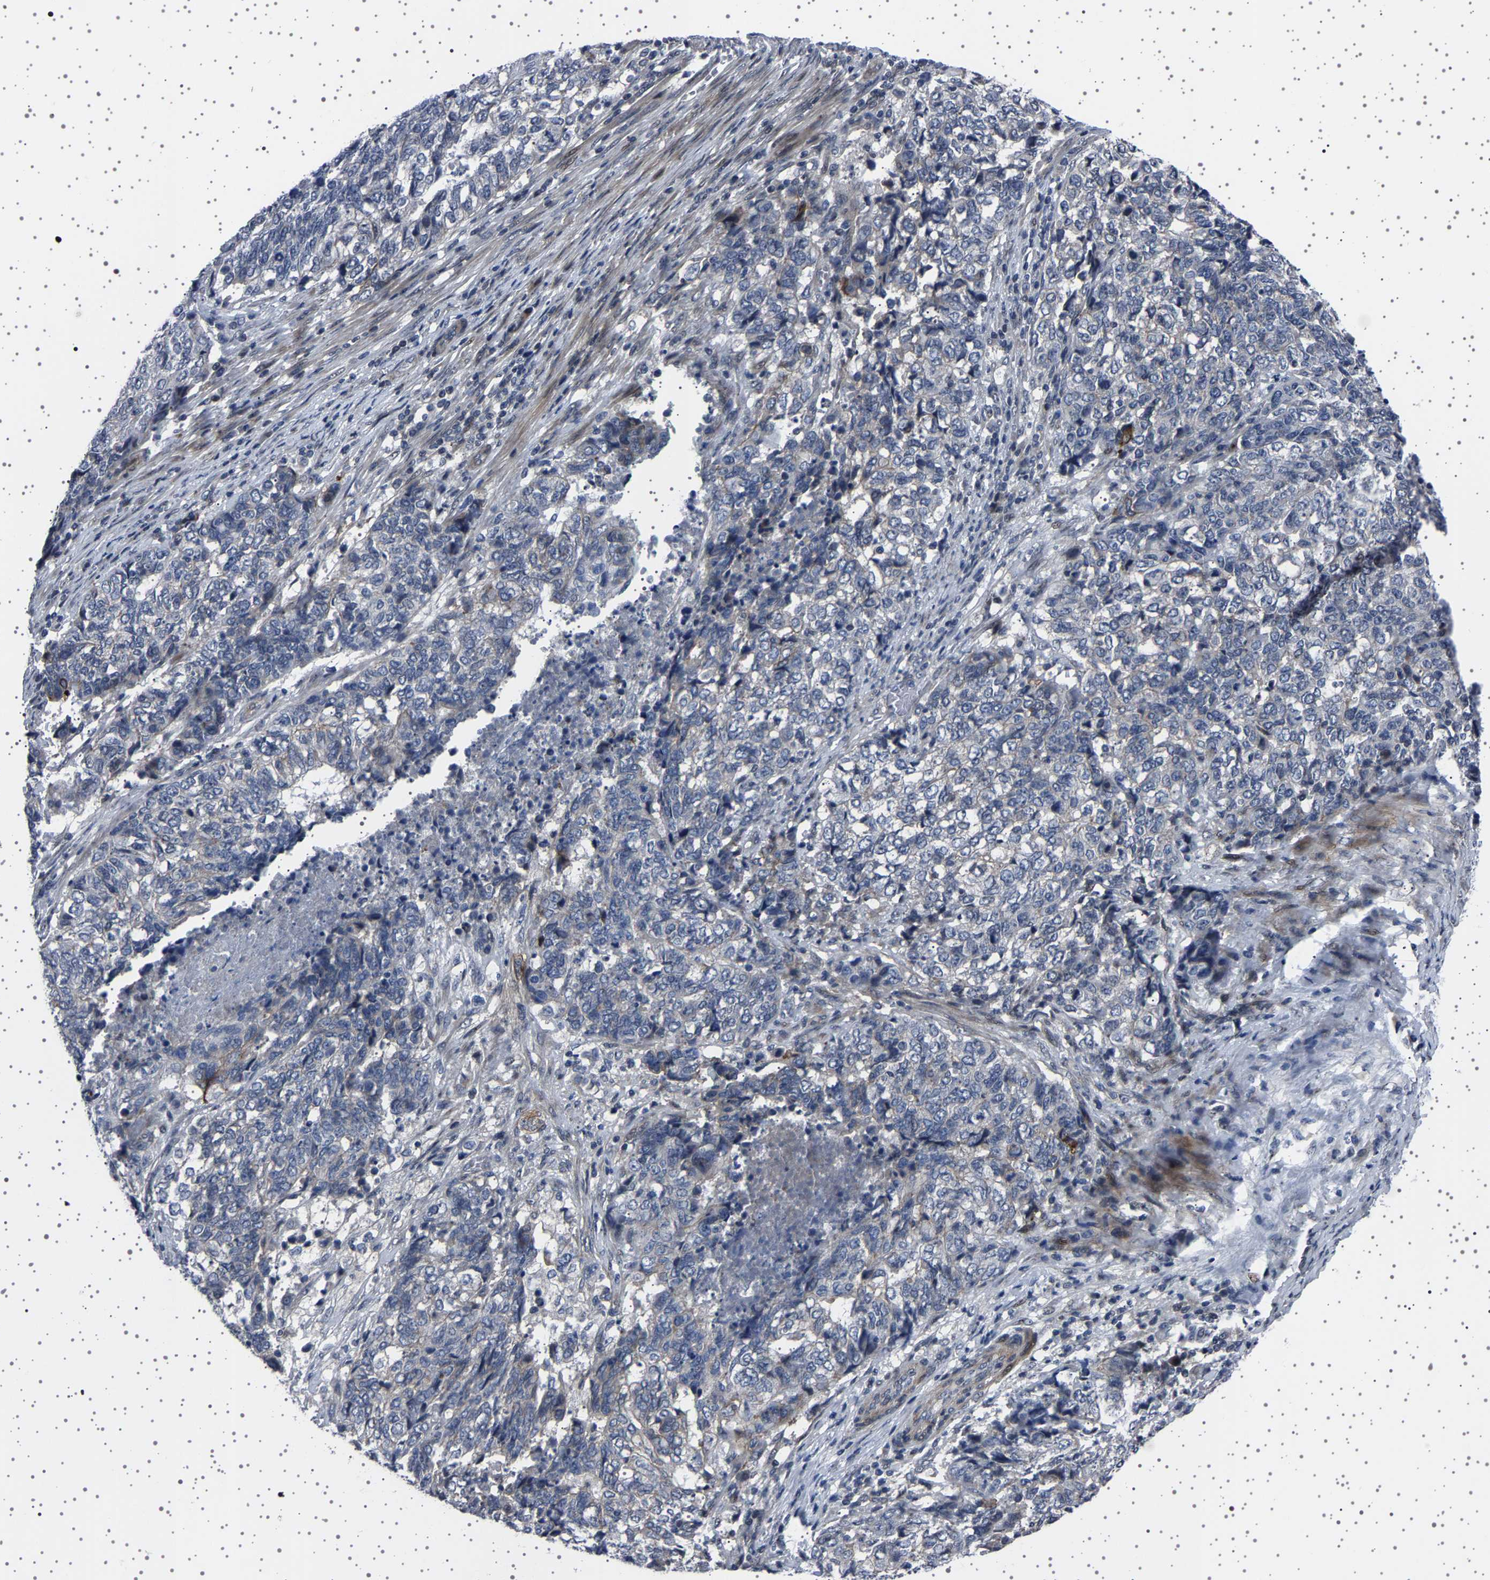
{"staining": {"intensity": "negative", "quantity": "none", "location": "none"}, "tissue": "endometrial cancer", "cell_type": "Tumor cells", "image_type": "cancer", "snomed": [{"axis": "morphology", "description": "Adenocarcinoma, NOS"}, {"axis": "topography", "description": "Endometrium"}], "caption": "There is no significant expression in tumor cells of endometrial cancer.", "gene": "PAK5", "patient": {"sex": "female", "age": 80}}